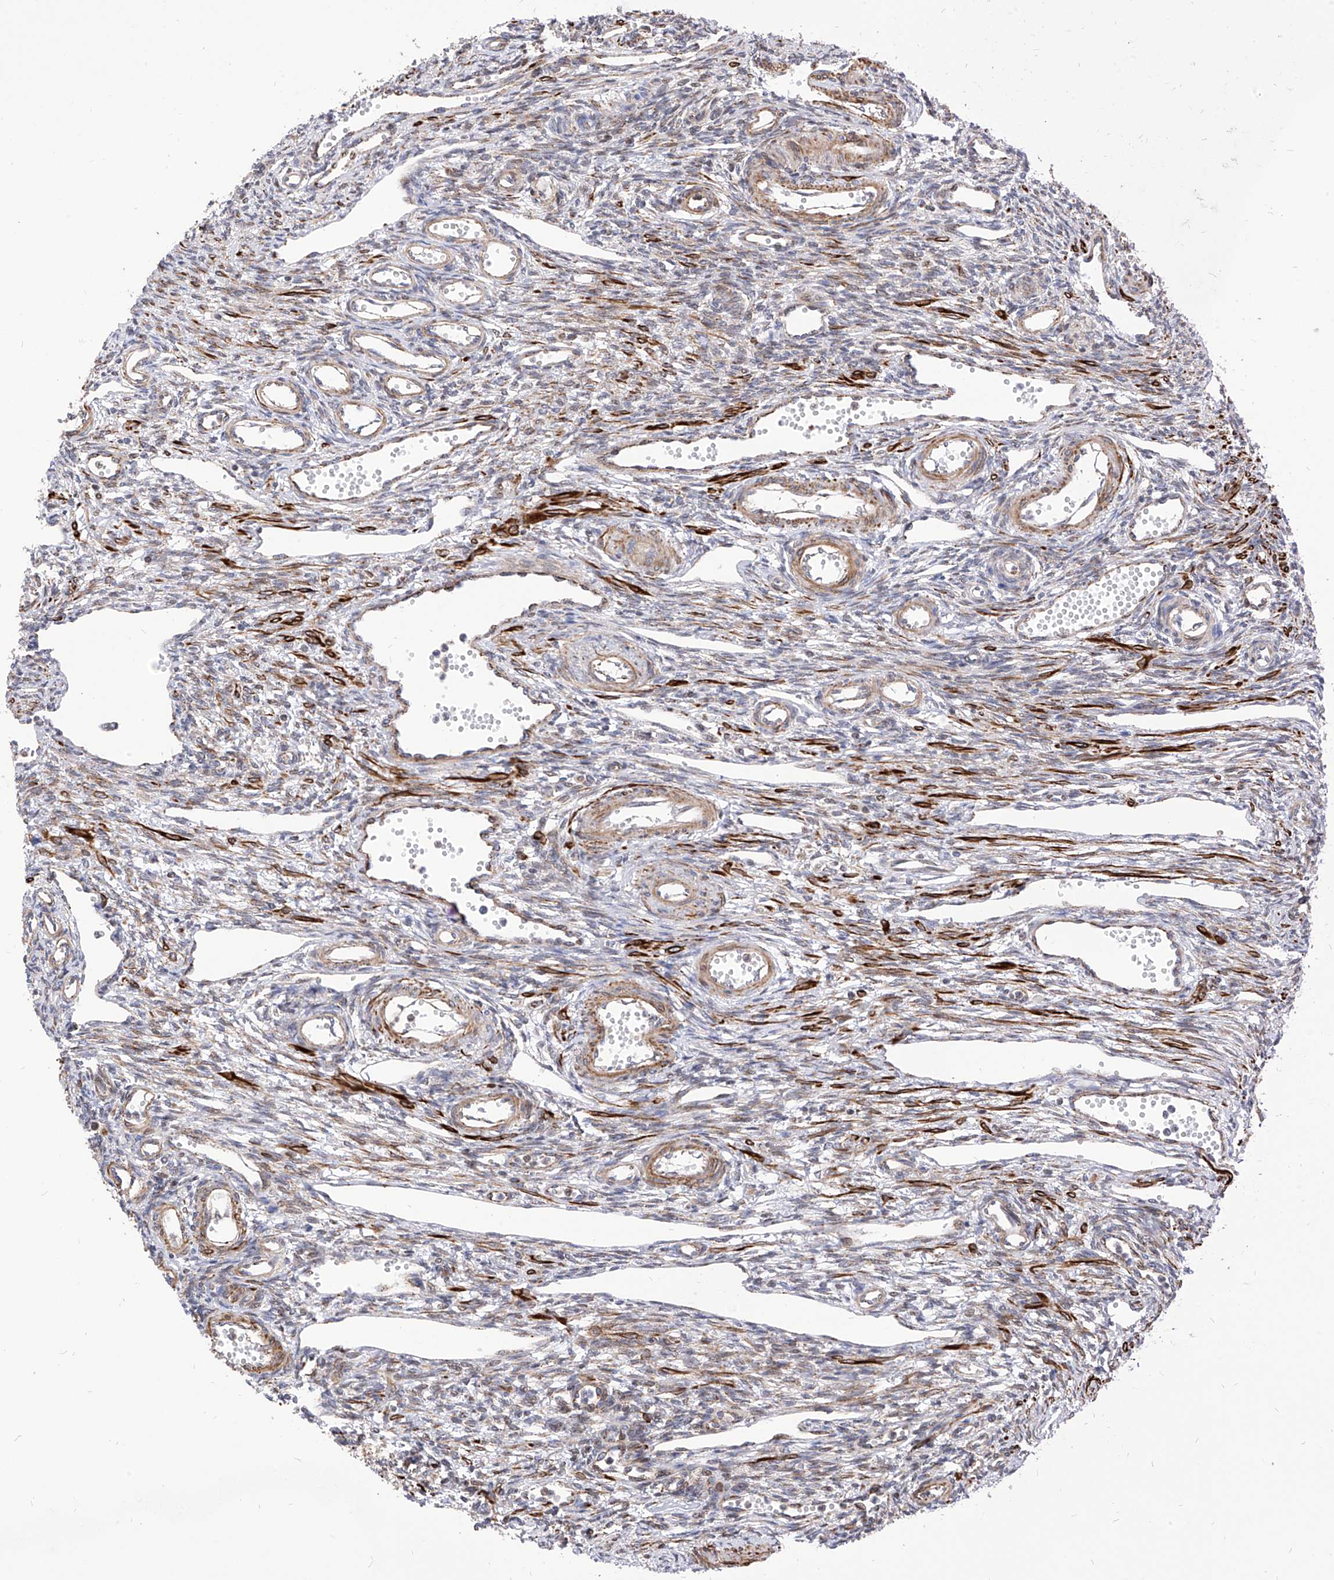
{"staining": {"intensity": "weak", "quantity": "<25%", "location": "cytoplasmic/membranous"}, "tissue": "ovary", "cell_type": "Ovarian stroma cells", "image_type": "normal", "snomed": [{"axis": "morphology", "description": "Normal tissue, NOS"}, {"axis": "morphology", "description": "Cyst, NOS"}, {"axis": "topography", "description": "Ovary"}], "caption": "Immunohistochemical staining of normal human ovary demonstrates no significant staining in ovarian stroma cells. (Brightfield microscopy of DAB (3,3'-diaminobenzidine) immunohistochemistry (IHC) at high magnification).", "gene": "TTLL8", "patient": {"sex": "female", "age": 33}}